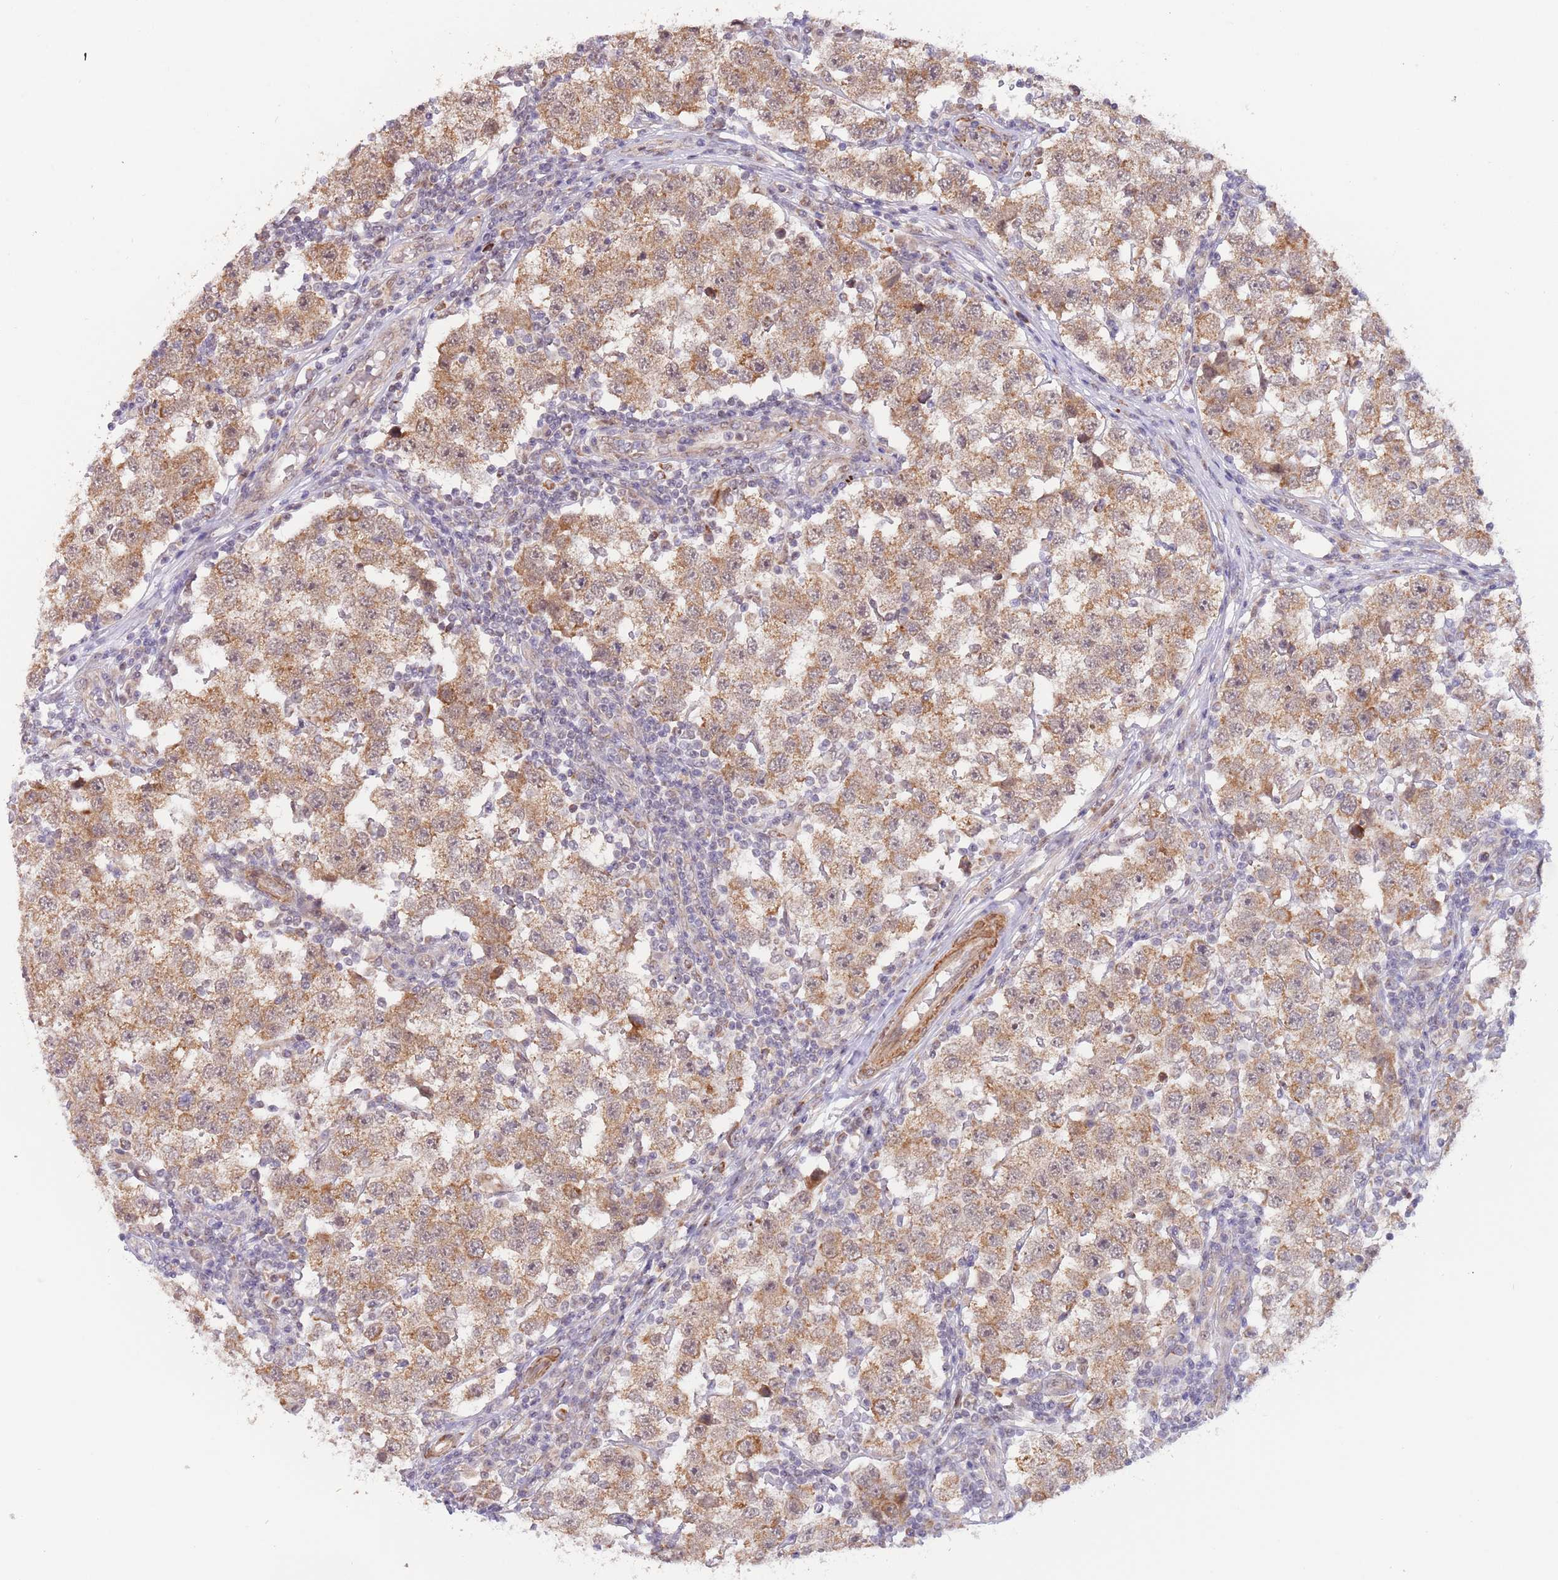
{"staining": {"intensity": "moderate", "quantity": ">75%", "location": "cytoplasmic/membranous"}, "tissue": "testis cancer", "cell_type": "Tumor cells", "image_type": "cancer", "snomed": [{"axis": "morphology", "description": "Seminoma, NOS"}, {"axis": "topography", "description": "Testis"}], "caption": "Testis seminoma tissue demonstrates moderate cytoplasmic/membranous positivity in about >75% of tumor cells", "gene": "UQCC3", "patient": {"sex": "male", "age": 34}}